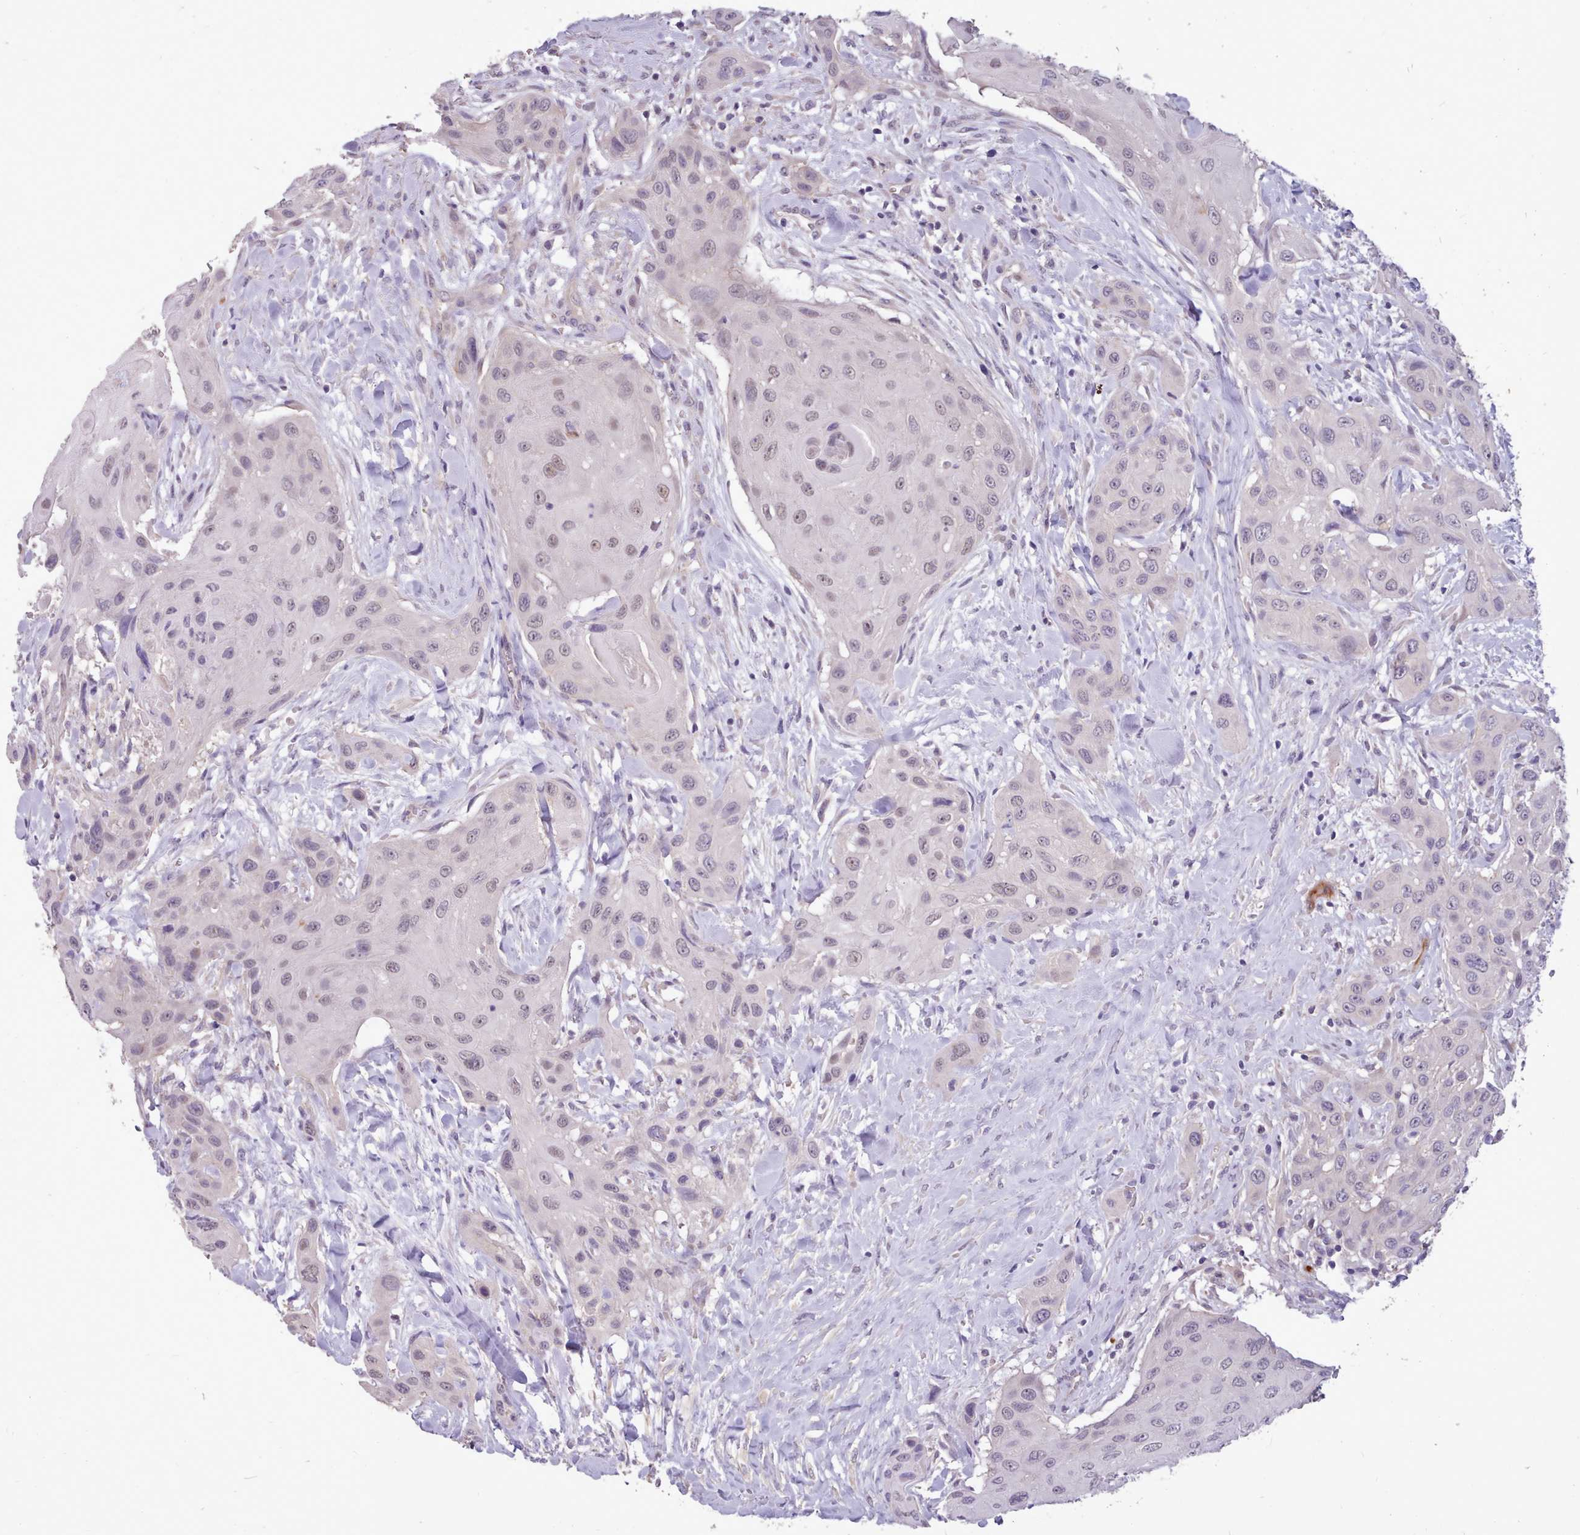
{"staining": {"intensity": "weak", "quantity": ">75%", "location": "nuclear"}, "tissue": "head and neck cancer", "cell_type": "Tumor cells", "image_type": "cancer", "snomed": [{"axis": "morphology", "description": "Squamous cell carcinoma, NOS"}, {"axis": "topography", "description": "Head-Neck"}], "caption": "Immunohistochemical staining of human head and neck cancer (squamous cell carcinoma) displays weak nuclear protein staining in about >75% of tumor cells.", "gene": "ZNF607", "patient": {"sex": "male", "age": 81}}